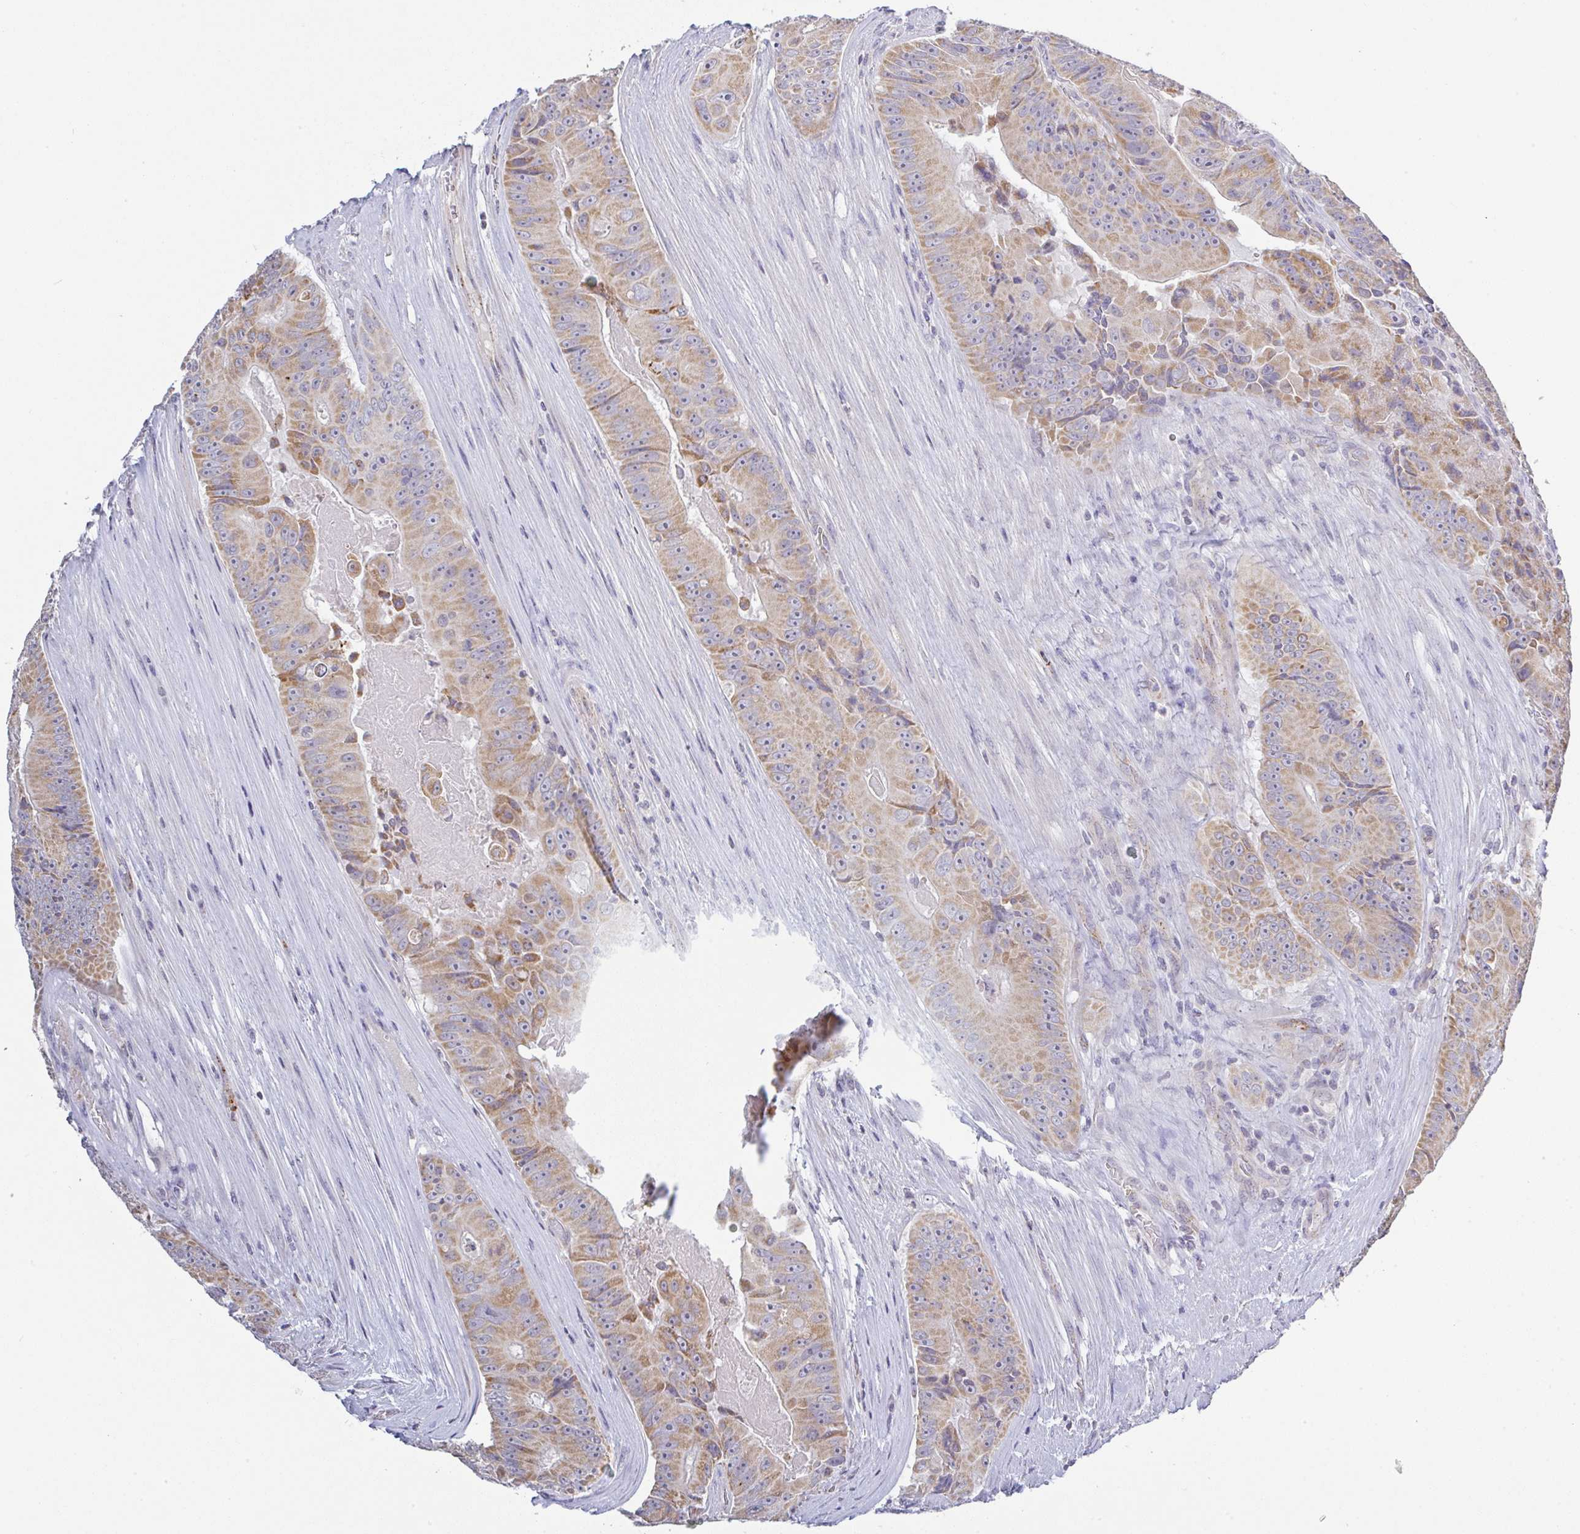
{"staining": {"intensity": "moderate", "quantity": ">75%", "location": "cytoplasmic/membranous"}, "tissue": "colorectal cancer", "cell_type": "Tumor cells", "image_type": "cancer", "snomed": [{"axis": "morphology", "description": "Adenocarcinoma, NOS"}, {"axis": "topography", "description": "Colon"}], "caption": "About >75% of tumor cells in human colorectal cancer (adenocarcinoma) reveal moderate cytoplasmic/membranous protein expression as visualized by brown immunohistochemical staining.", "gene": "PLCD4", "patient": {"sex": "female", "age": 86}}